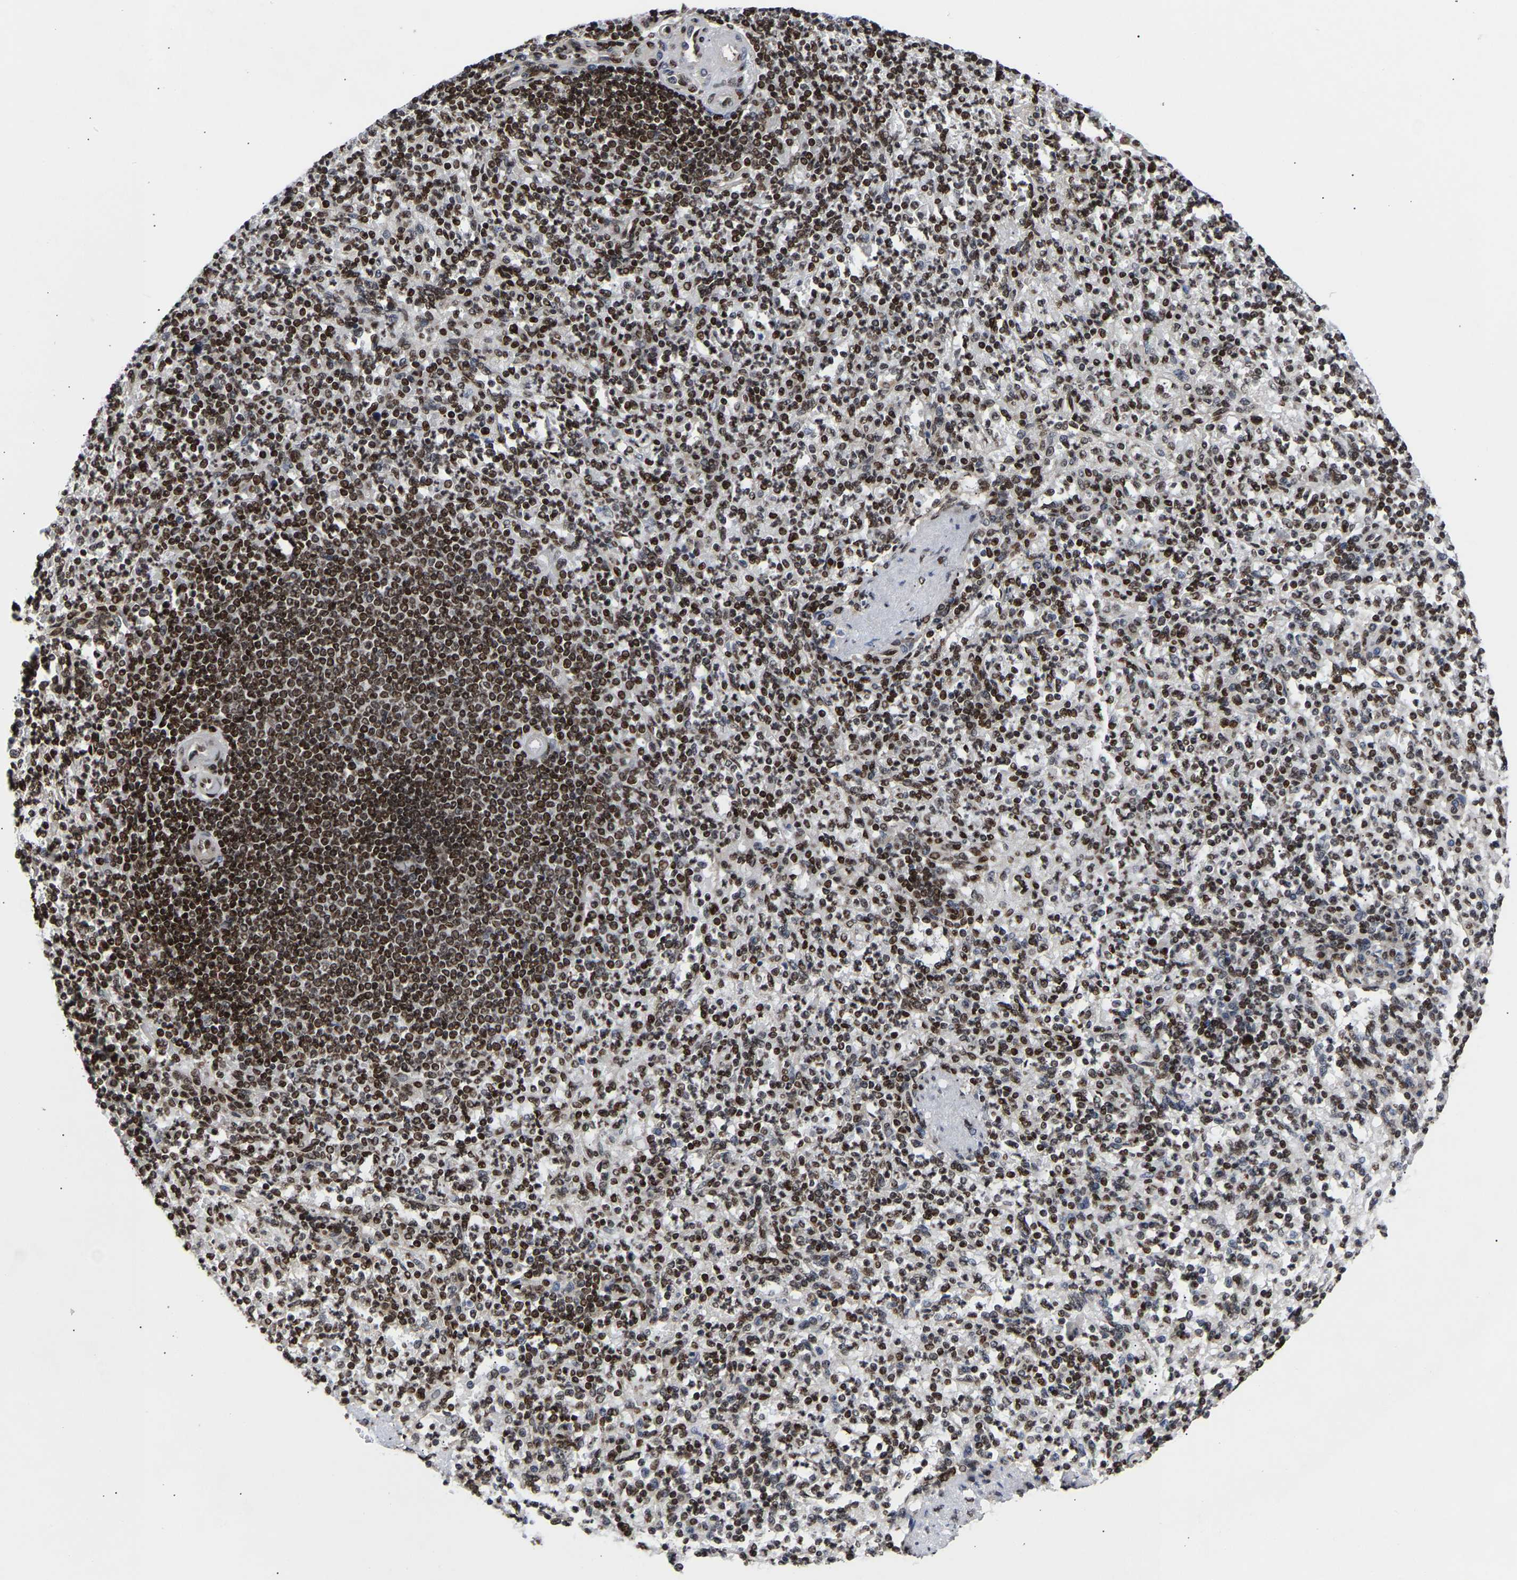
{"staining": {"intensity": "strong", "quantity": "25%-75%", "location": "nuclear"}, "tissue": "spleen", "cell_type": "Cells in red pulp", "image_type": "normal", "snomed": [{"axis": "morphology", "description": "Normal tissue, NOS"}, {"axis": "topography", "description": "Spleen"}], "caption": "Strong nuclear expression is identified in approximately 25%-75% of cells in red pulp in benign spleen. (DAB (3,3'-diaminobenzidine) IHC with brightfield microscopy, high magnification).", "gene": "PSIP1", "patient": {"sex": "female", "age": 74}}